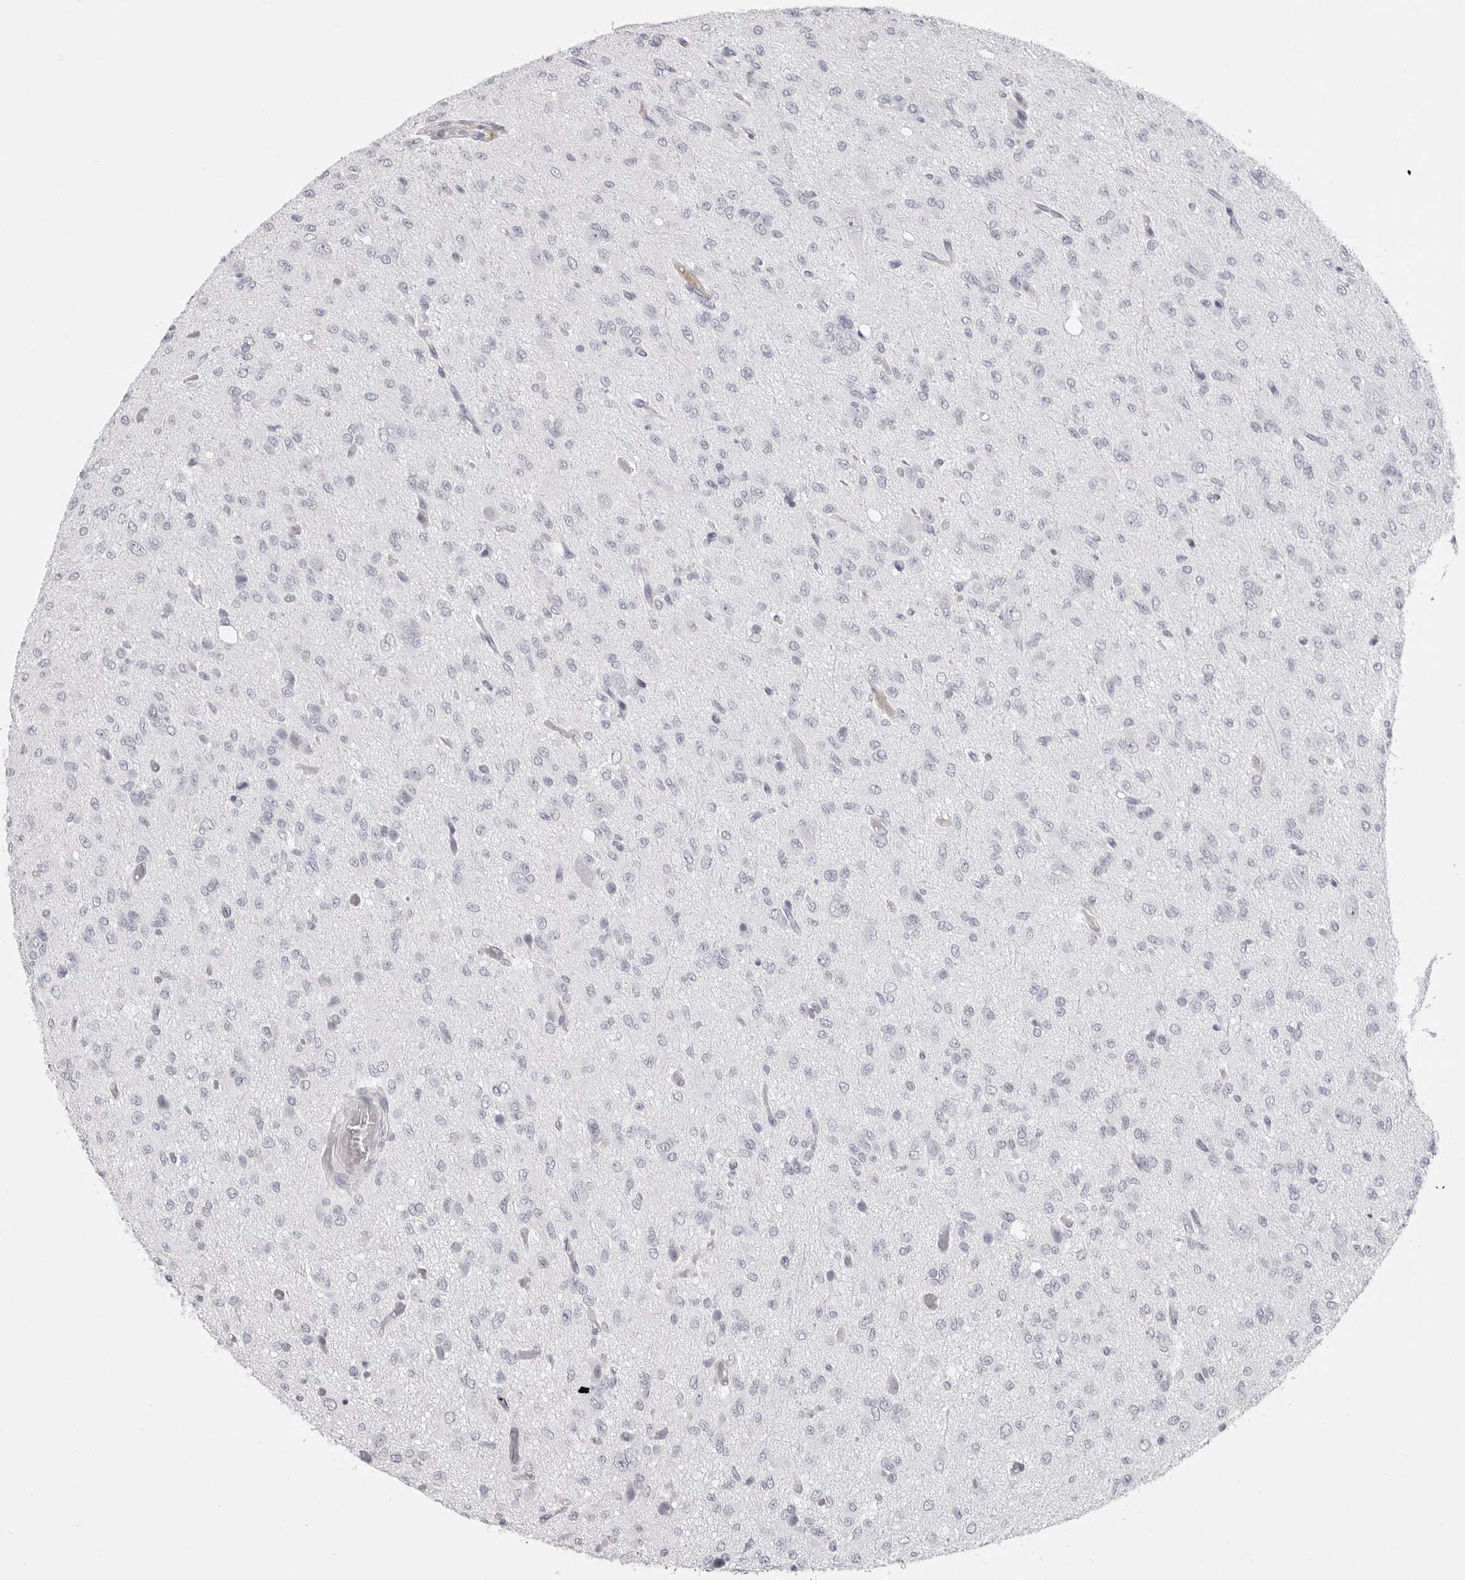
{"staining": {"intensity": "negative", "quantity": "none", "location": "none"}, "tissue": "glioma", "cell_type": "Tumor cells", "image_type": "cancer", "snomed": [{"axis": "morphology", "description": "Glioma, malignant, High grade"}, {"axis": "topography", "description": "Brain"}], "caption": "Photomicrograph shows no protein expression in tumor cells of glioma tissue.", "gene": "TSSK1B", "patient": {"sex": "female", "age": 59}}